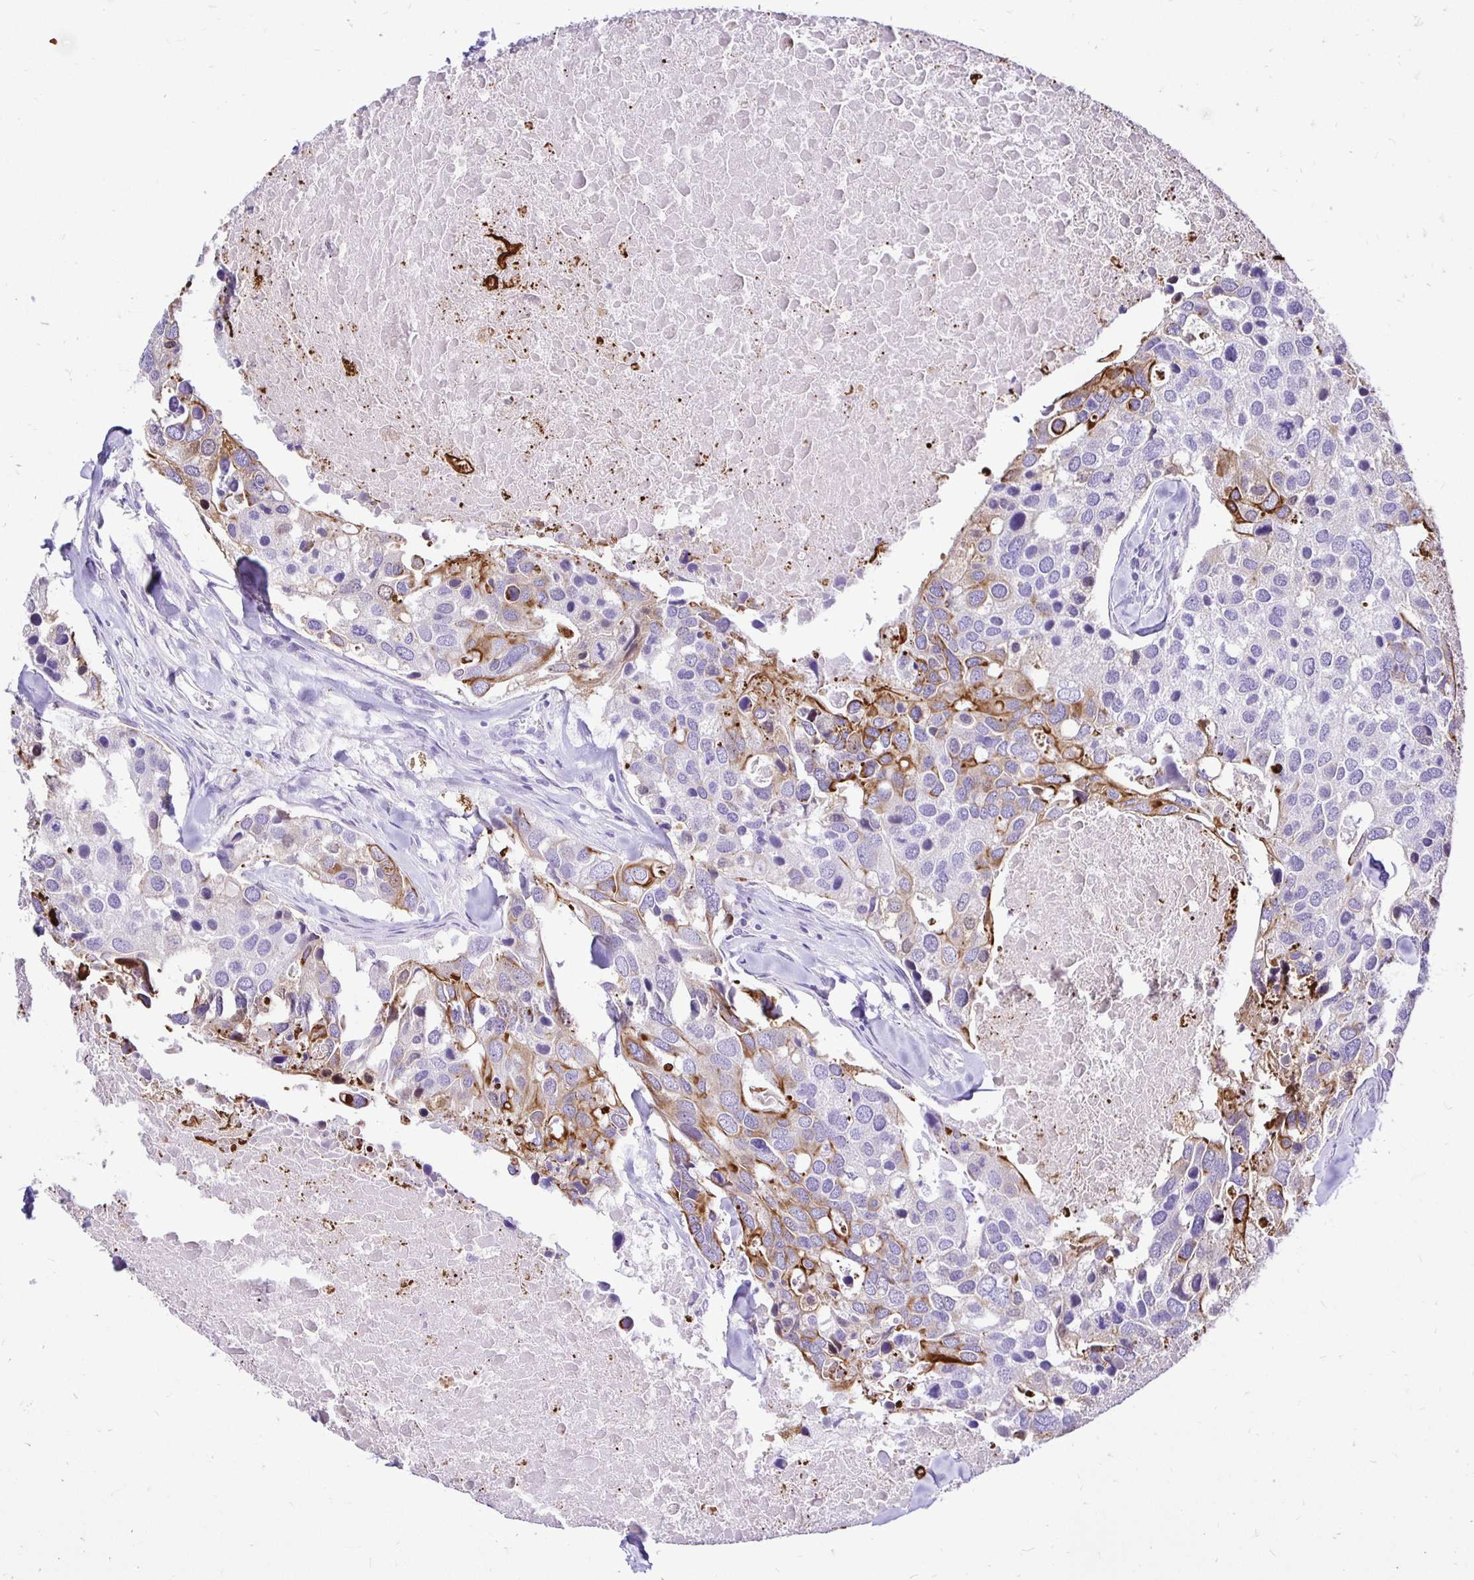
{"staining": {"intensity": "moderate", "quantity": "25%-75%", "location": "cytoplasmic/membranous"}, "tissue": "breast cancer", "cell_type": "Tumor cells", "image_type": "cancer", "snomed": [{"axis": "morphology", "description": "Duct carcinoma"}, {"axis": "topography", "description": "Breast"}], "caption": "Breast cancer was stained to show a protein in brown. There is medium levels of moderate cytoplasmic/membranous expression in about 25%-75% of tumor cells.", "gene": "TAF1D", "patient": {"sex": "female", "age": 83}}